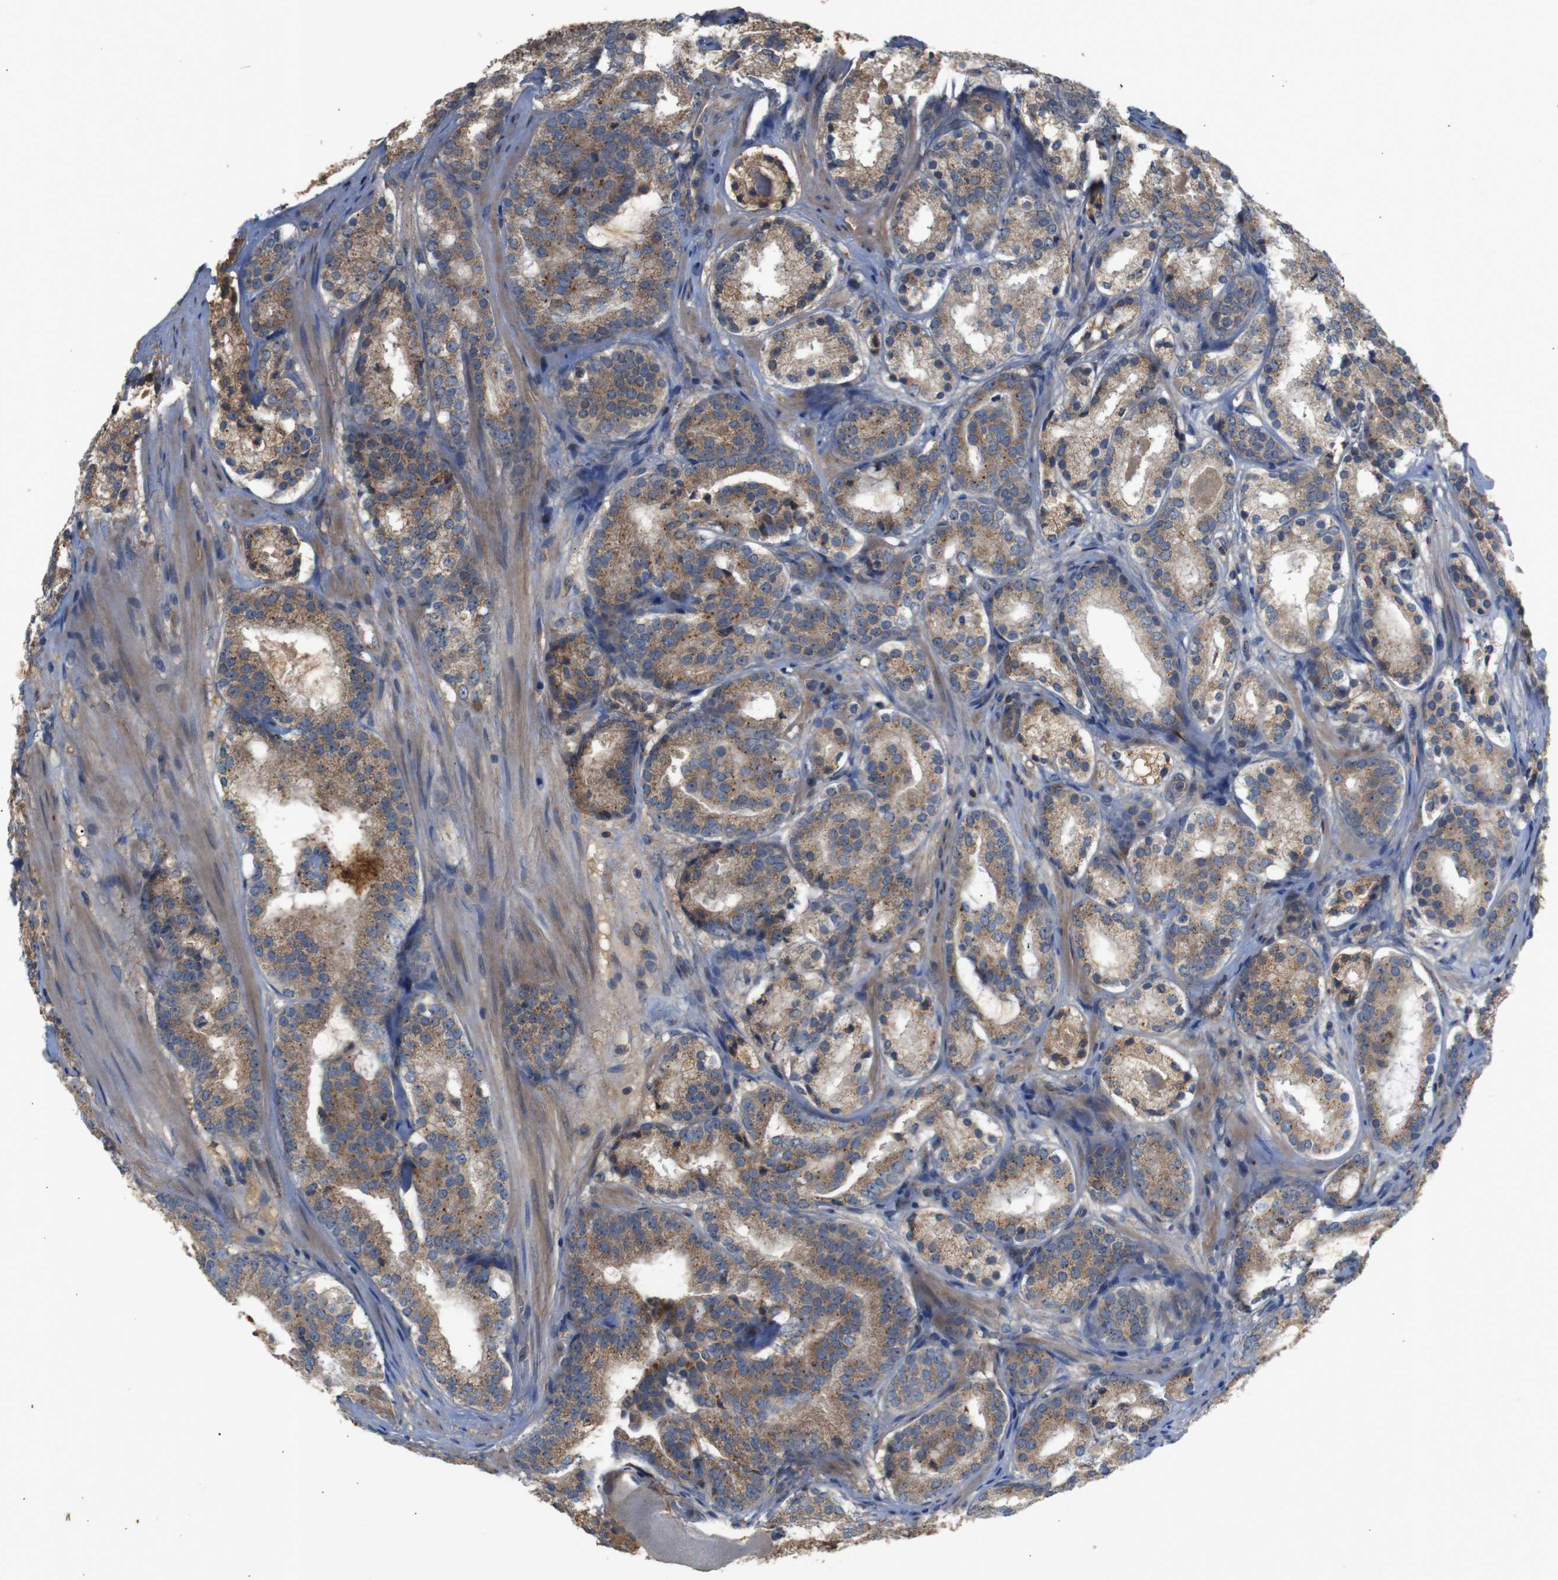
{"staining": {"intensity": "moderate", "quantity": ">75%", "location": "cytoplasmic/membranous"}, "tissue": "prostate cancer", "cell_type": "Tumor cells", "image_type": "cancer", "snomed": [{"axis": "morphology", "description": "Adenocarcinoma, Low grade"}, {"axis": "topography", "description": "Prostate"}], "caption": "Protein expression analysis of human prostate cancer reveals moderate cytoplasmic/membranous positivity in about >75% of tumor cells.", "gene": "PTPN1", "patient": {"sex": "male", "age": 69}}